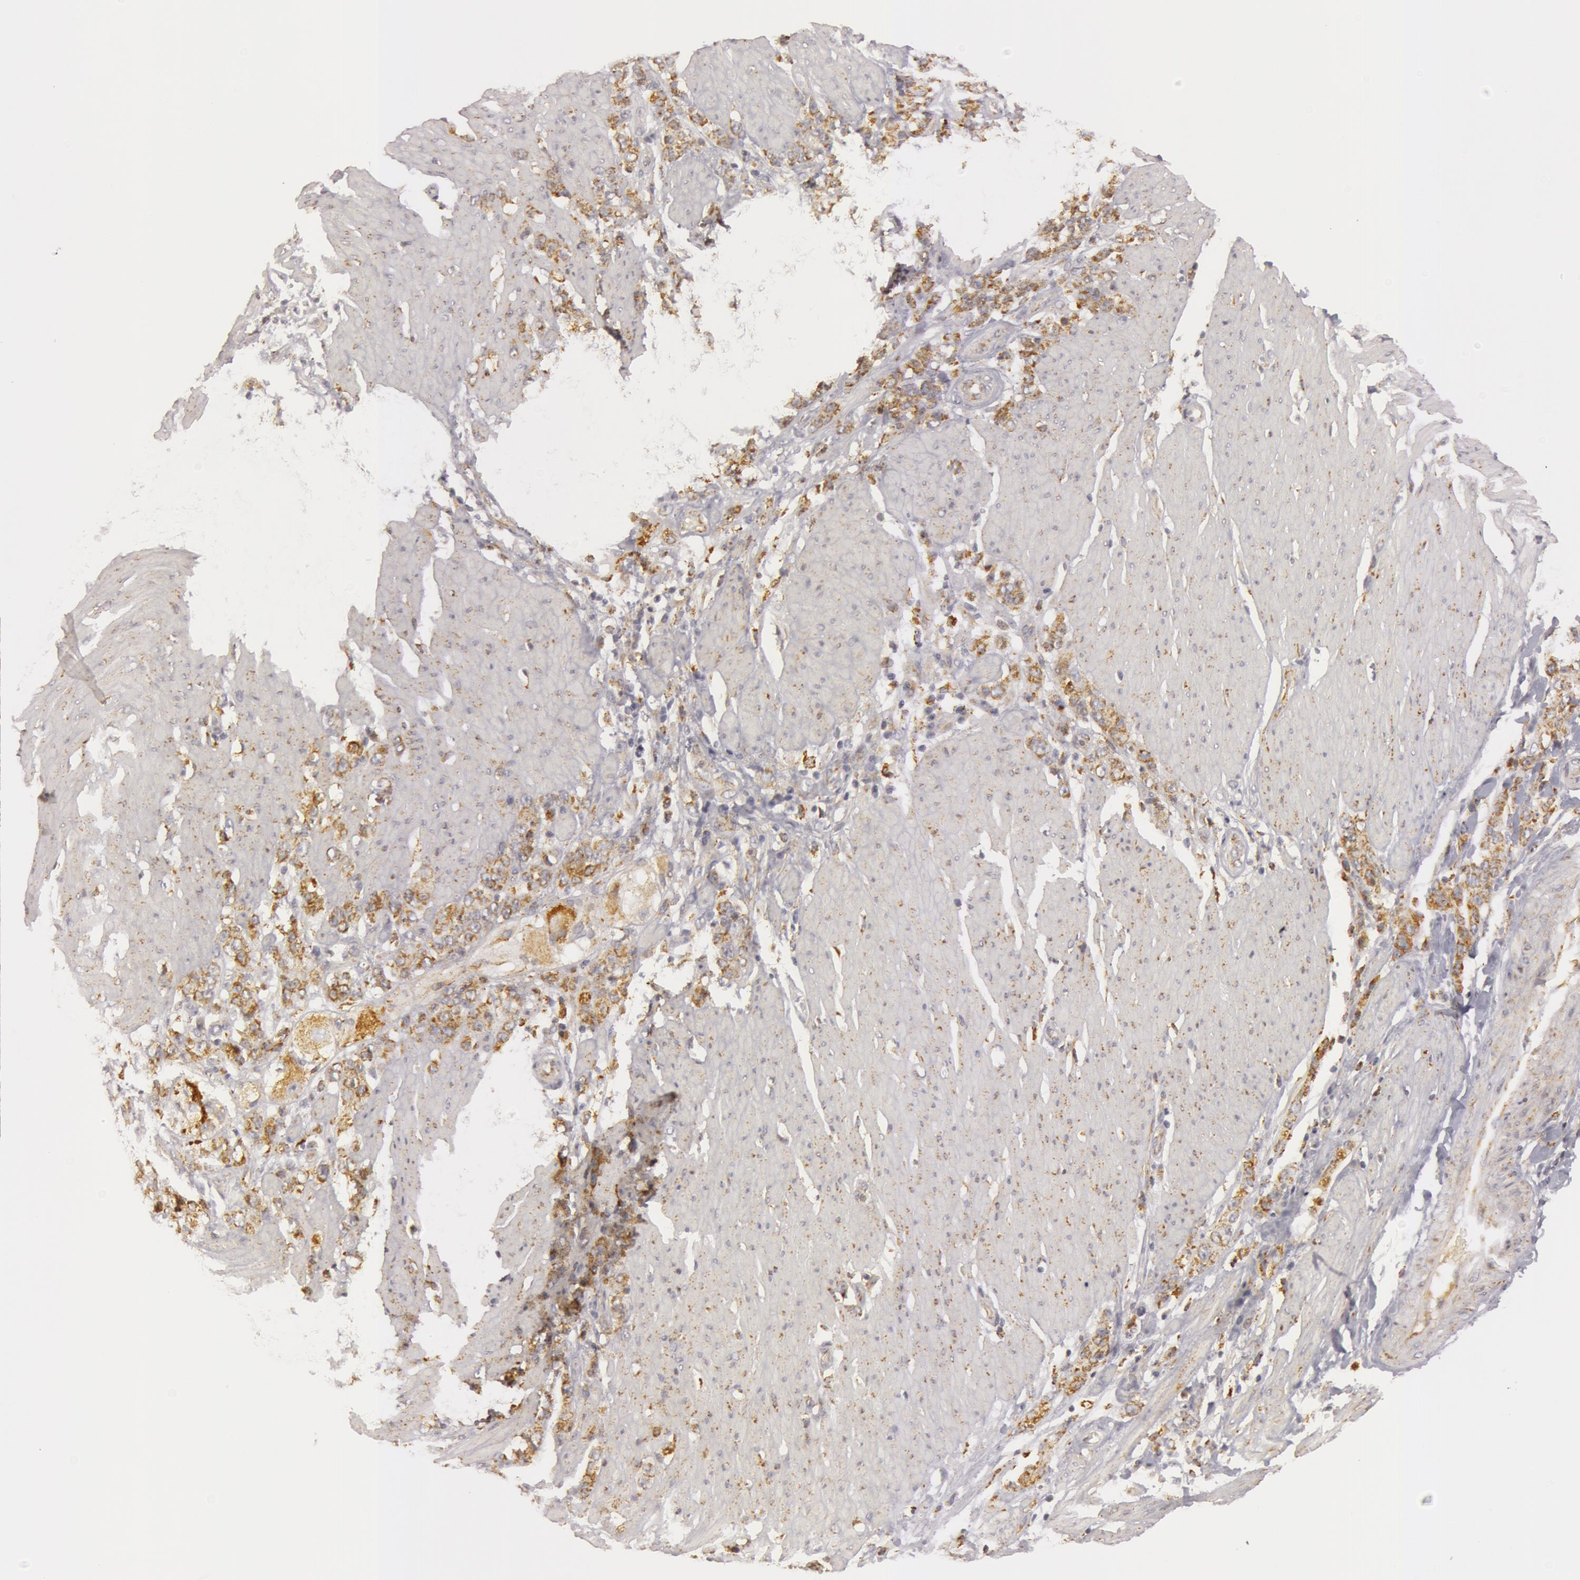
{"staining": {"intensity": "weak", "quantity": ">75%", "location": "cytoplasmic/membranous"}, "tissue": "stomach cancer", "cell_type": "Tumor cells", "image_type": "cancer", "snomed": [{"axis": "morphology", "description": "Adenocarcinoma, NOS"}, {"axis": "topography", "description": "Stomach, lower"}], "caption": "An image of human stomach cancer stained for a protein shows weak cytoplasmic/membranous brown staining in tumor cells.", "gene": "C7", "patient": {"sex": "male", "age": 88}}